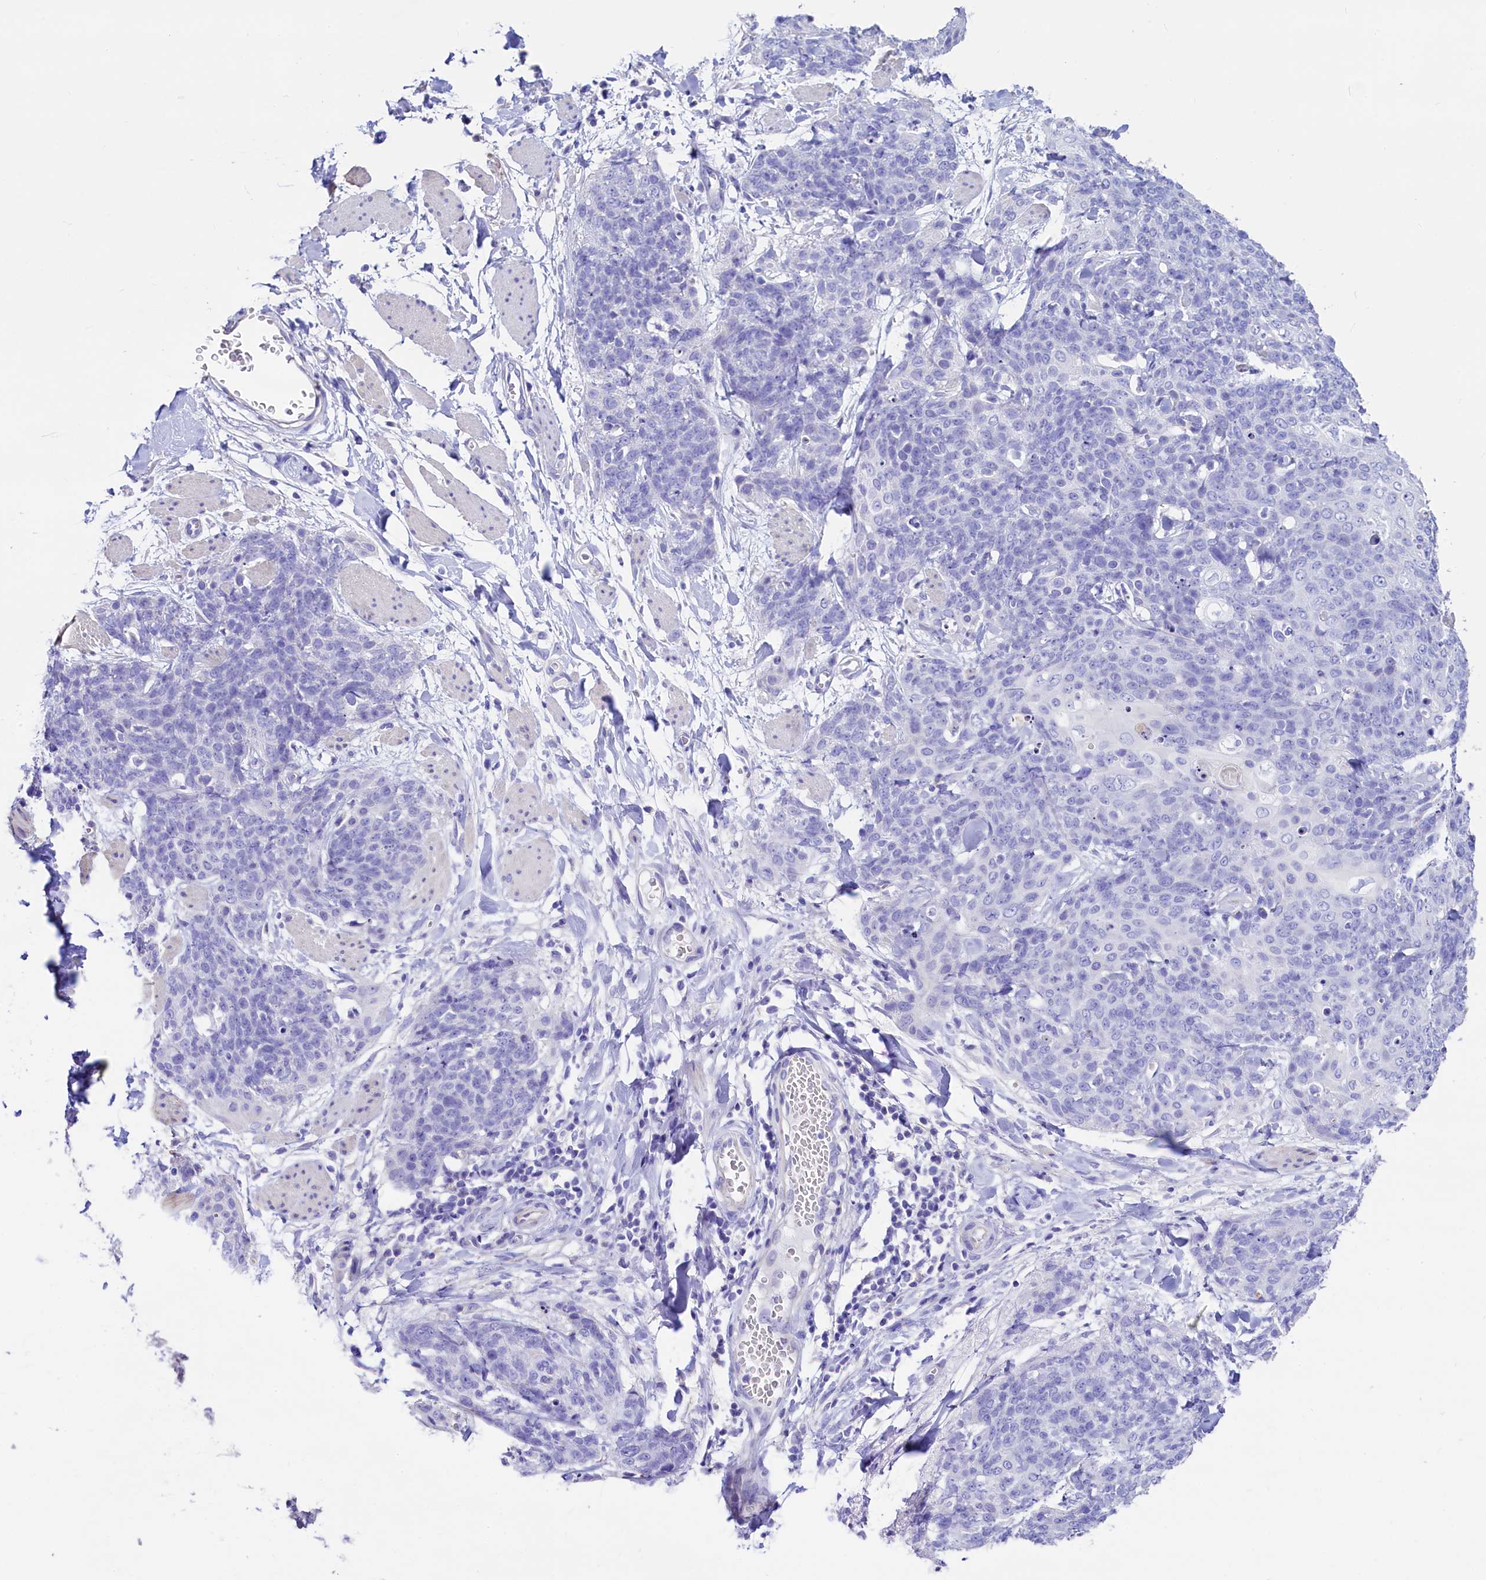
{"staining": {"intensity": "negative", "quantity": "none", "location": "none"}, "tissue": "skin cancer", "cell_type": "Tumor cells", "image_type": "cancer", "snomed": [{"axis": "morphology", "description": "Squamous cell carcinoma, NOS"}, {"axis": "topography", "description": "Skin"}, {"axis": "topography", "description": "Vulva"}], "caption": "This histopathology image is of skin cancer stained with immunohistochemistry (IHC) to label a protein in brown with the nuclei are counter-stained blue. There is no positivity in tumor cells.", "gene": "RBP3", "patient": {"sex": "female", "age": 85}}